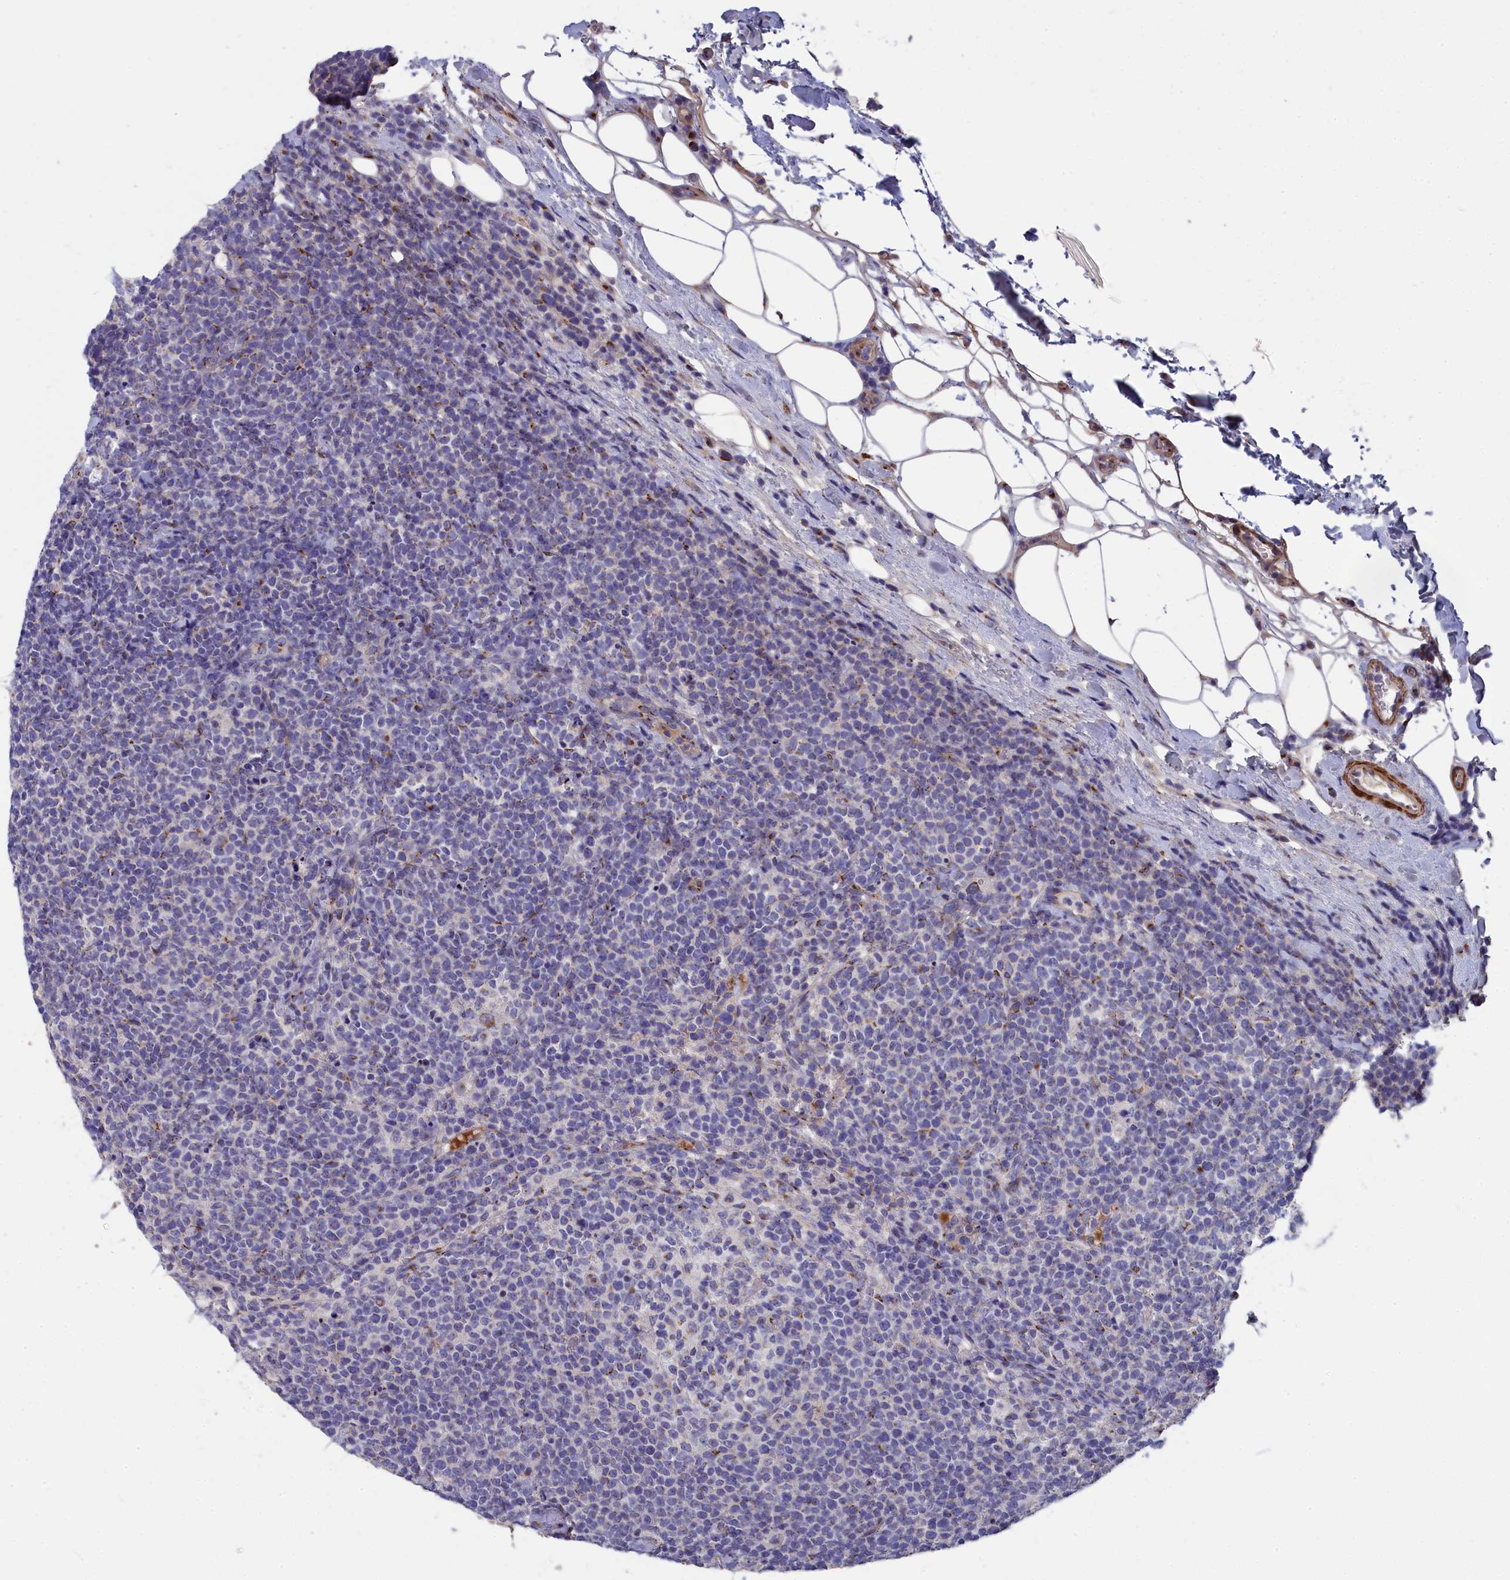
{"staining": {"intensity": "negative", "quantity": "none", "location": "none"}, "tissue": "lymphoma", "cell_type": "Tumor cells", "image_type": "cancer", "snomed": [{"axis": "morphology", "description": "Malignant lymphoma, non-Hodgkin's type, High grade"}, {"axis": "topography", "description": "Lymph node"}], "caption": "Human malignant lymphoma, non-Hodgkin's type (high-grade) stained for a protein using immunohistochemistry demonstrates no expression in tumor cells.", "gene": "TUBGCP4", "patient": {"sex": "male", "age": 61}}